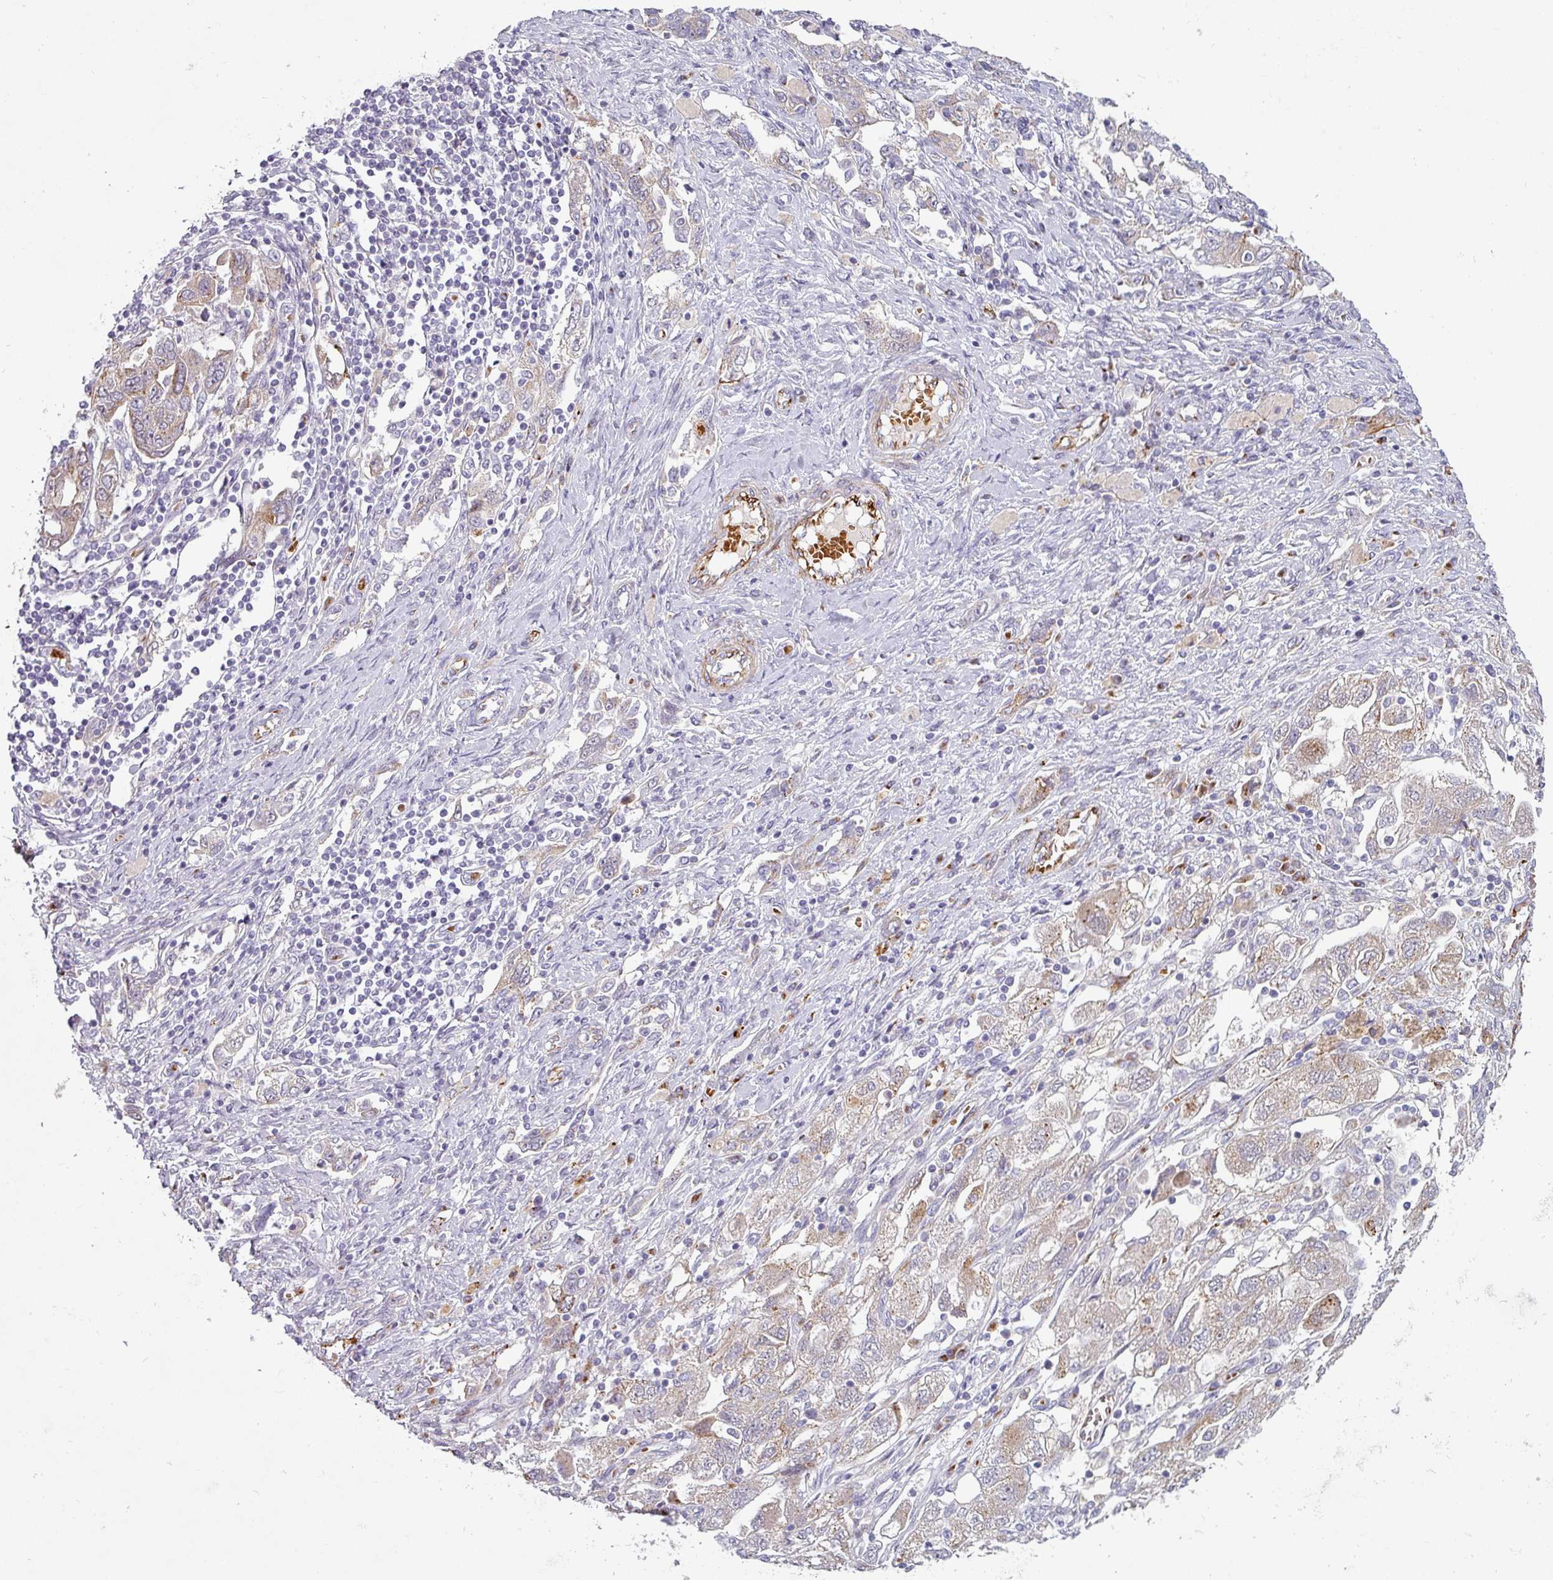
{"staining": {"intensity": "moderate", "quantity": "<25%", "location": "cytoplasmic/membranous"}, "tissue": "ovarian cancer", "cell_type": "Tumor cells", "image_type": "cancer", "snomed": [{"axis": "morphology", "description": "Carcinoma, NOS"}, {"axis": "morphology", "description": "Cystadenocarcinoma, serous, NOS"}, {"axis": "topography", "description": "Ovary"}], "caption": "Ovarian carcinoma stained with DAB (3,3'-diaminobenzidine) IHC reveals low levels of moderate cytoplasmic/membranous staining in approximately <25% of tumor cells. Immunohistochemistry (ihc) stains the protein of interest in brown and the nuclei are stained blue.", "gene": "PRODH2", "patient": {"sex": "female", "age": 69}}